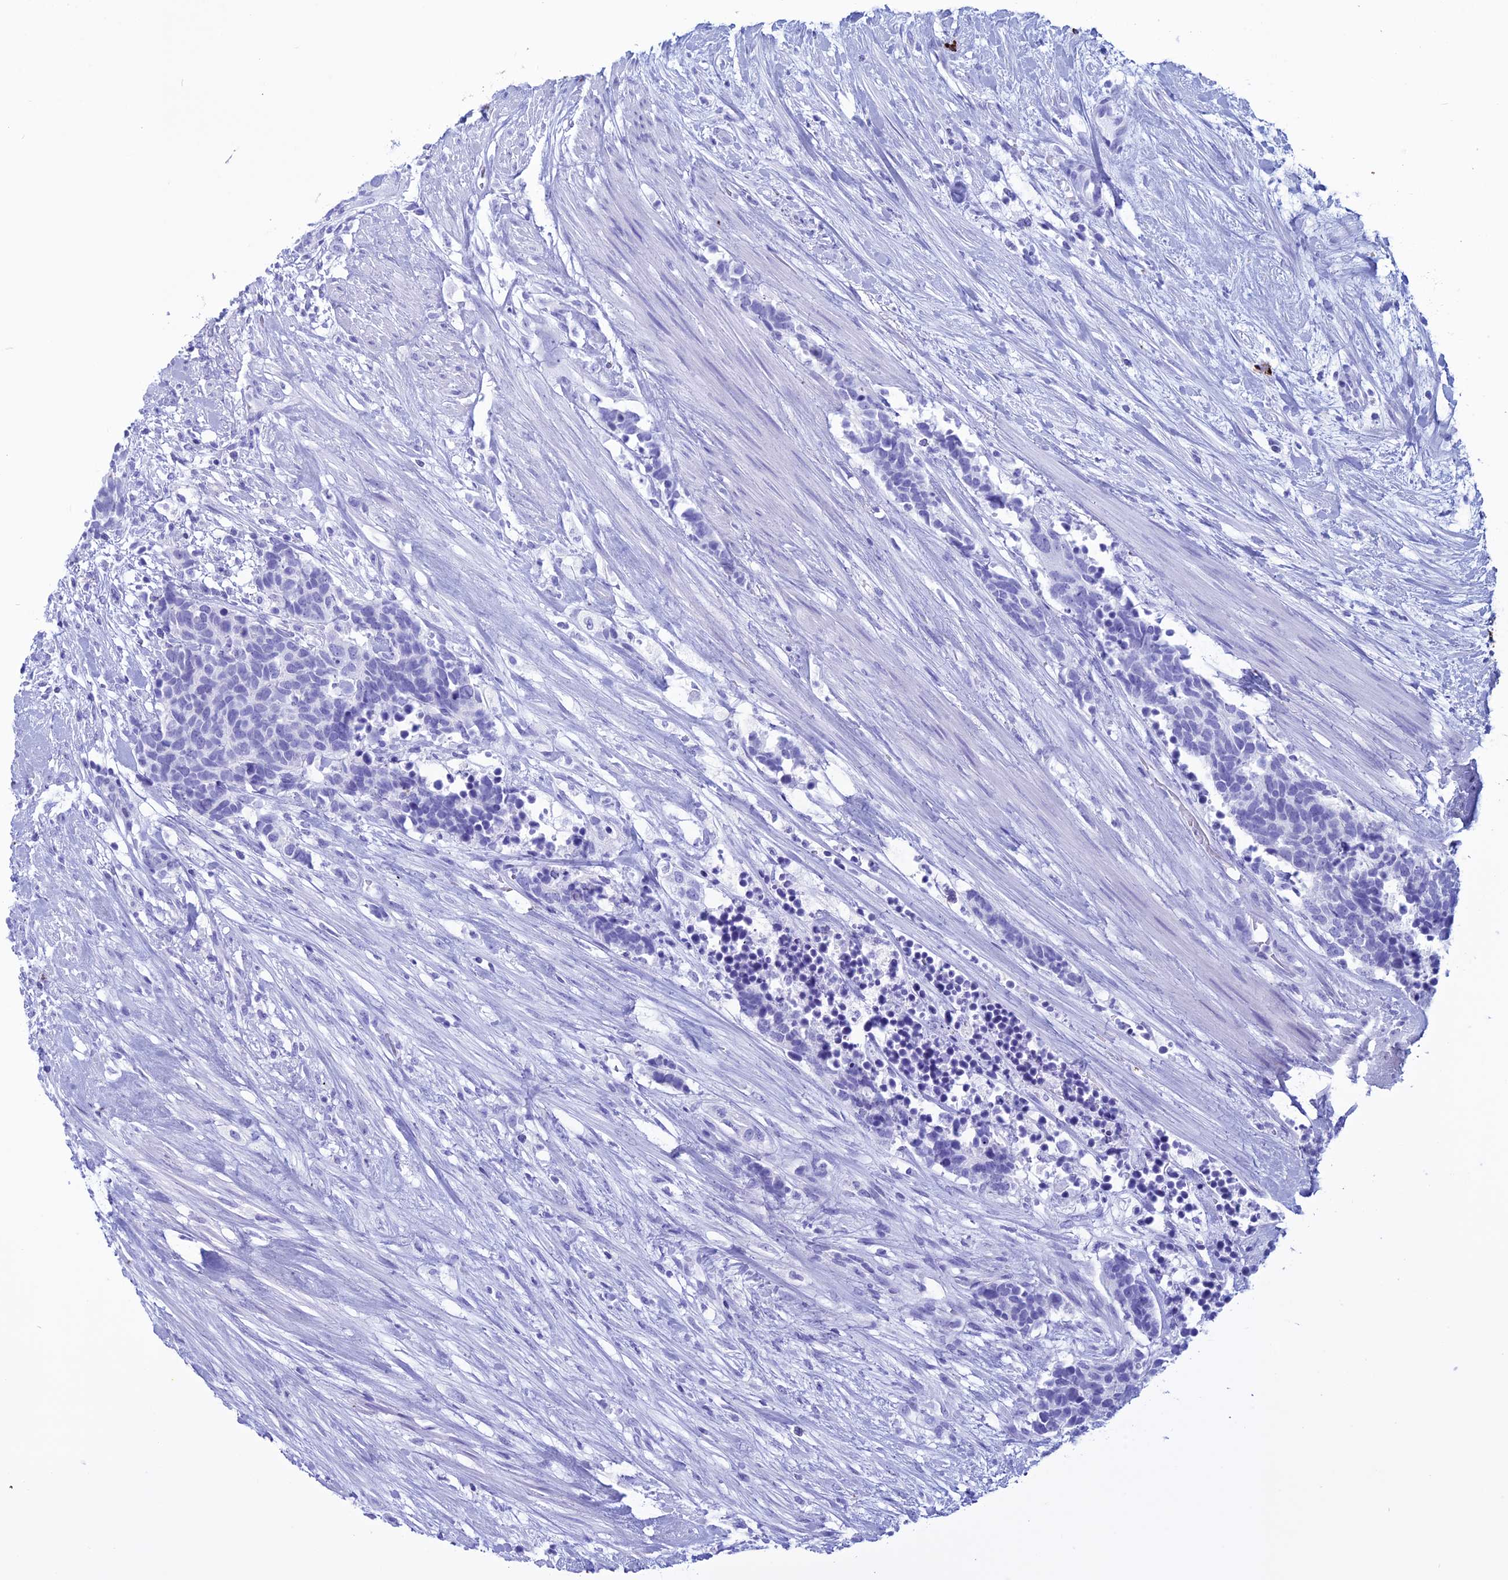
{"staining": {"intensity": "negative", "quantity": "none", "location": "none"}, "tissue": "carcinoid", "cell_type": "Tumor cells", "image_type": "cancer", "snomed": [{"axis": "morphology", "description": "Carcinoma, NOS"}, {"axis": "morphology", "description": "Carcinoid, malignant, NOS"}, {"axis": "topography", "description": "Prostate"}], "caption": "Protein analysis of carcinoid displays no significant expression in tumor cells.", "gene": "MZB1", "patient": {"sex": "male", "age": 57}}